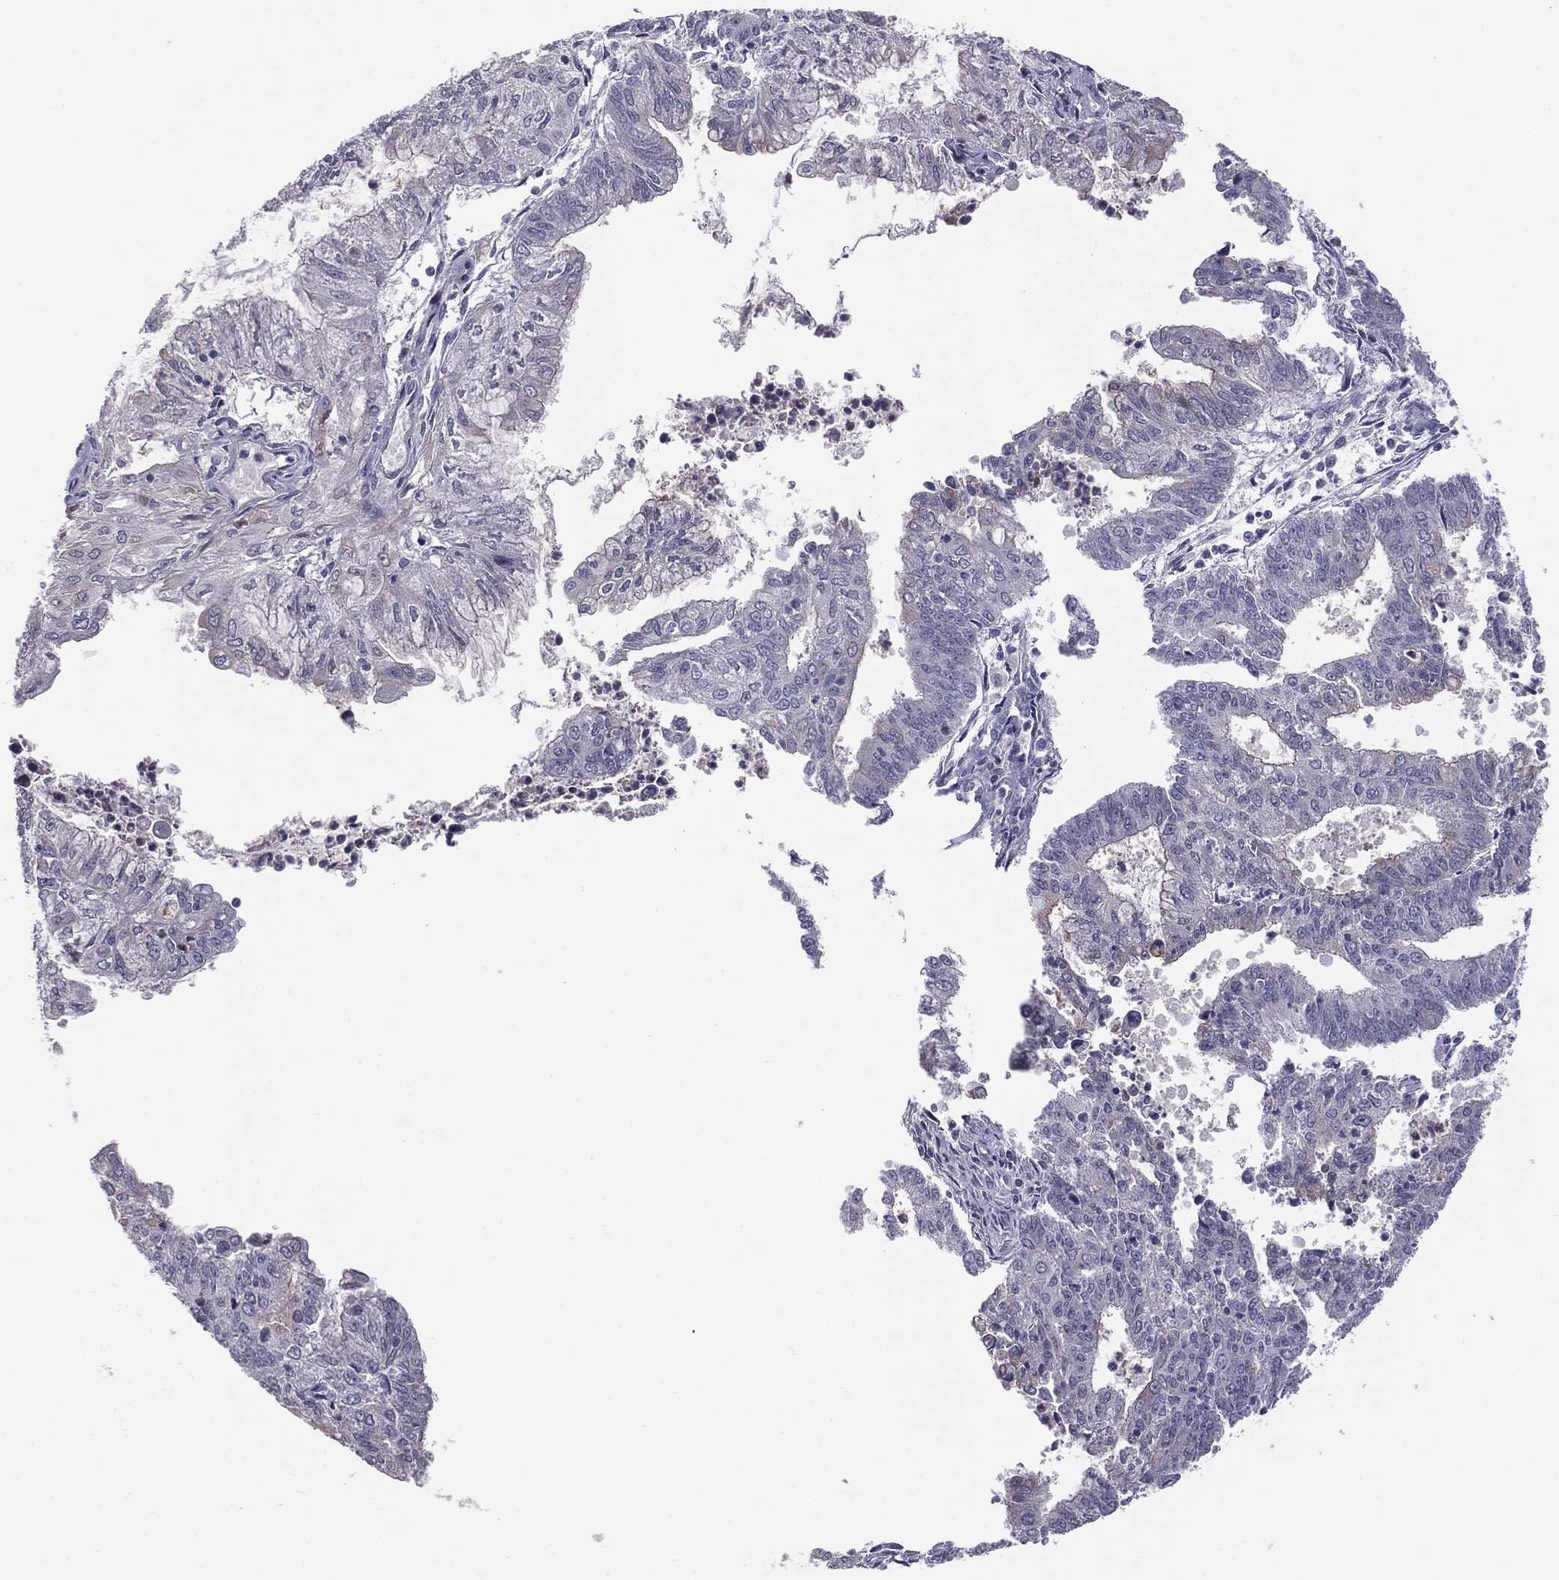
{"staining": {"intensity": "negative", "quantity": "none", "location": "none"}, "tissue": "endometrial cancer", "cell_type": "Tumor cells", "image_type": "cancer", "snomed": [{"axis": "morphology", "description": "Adenocarcinoma, NOS"}, {"axis": "topography", "description": "Endometrium"}], "caption": "Immunohistochemical staining of human adenocarcinoma (endometrial) exhibits no significant positivity in tumor cells.", "gene": "MUC1", "patient": {"sex": "female", "age": 61}}